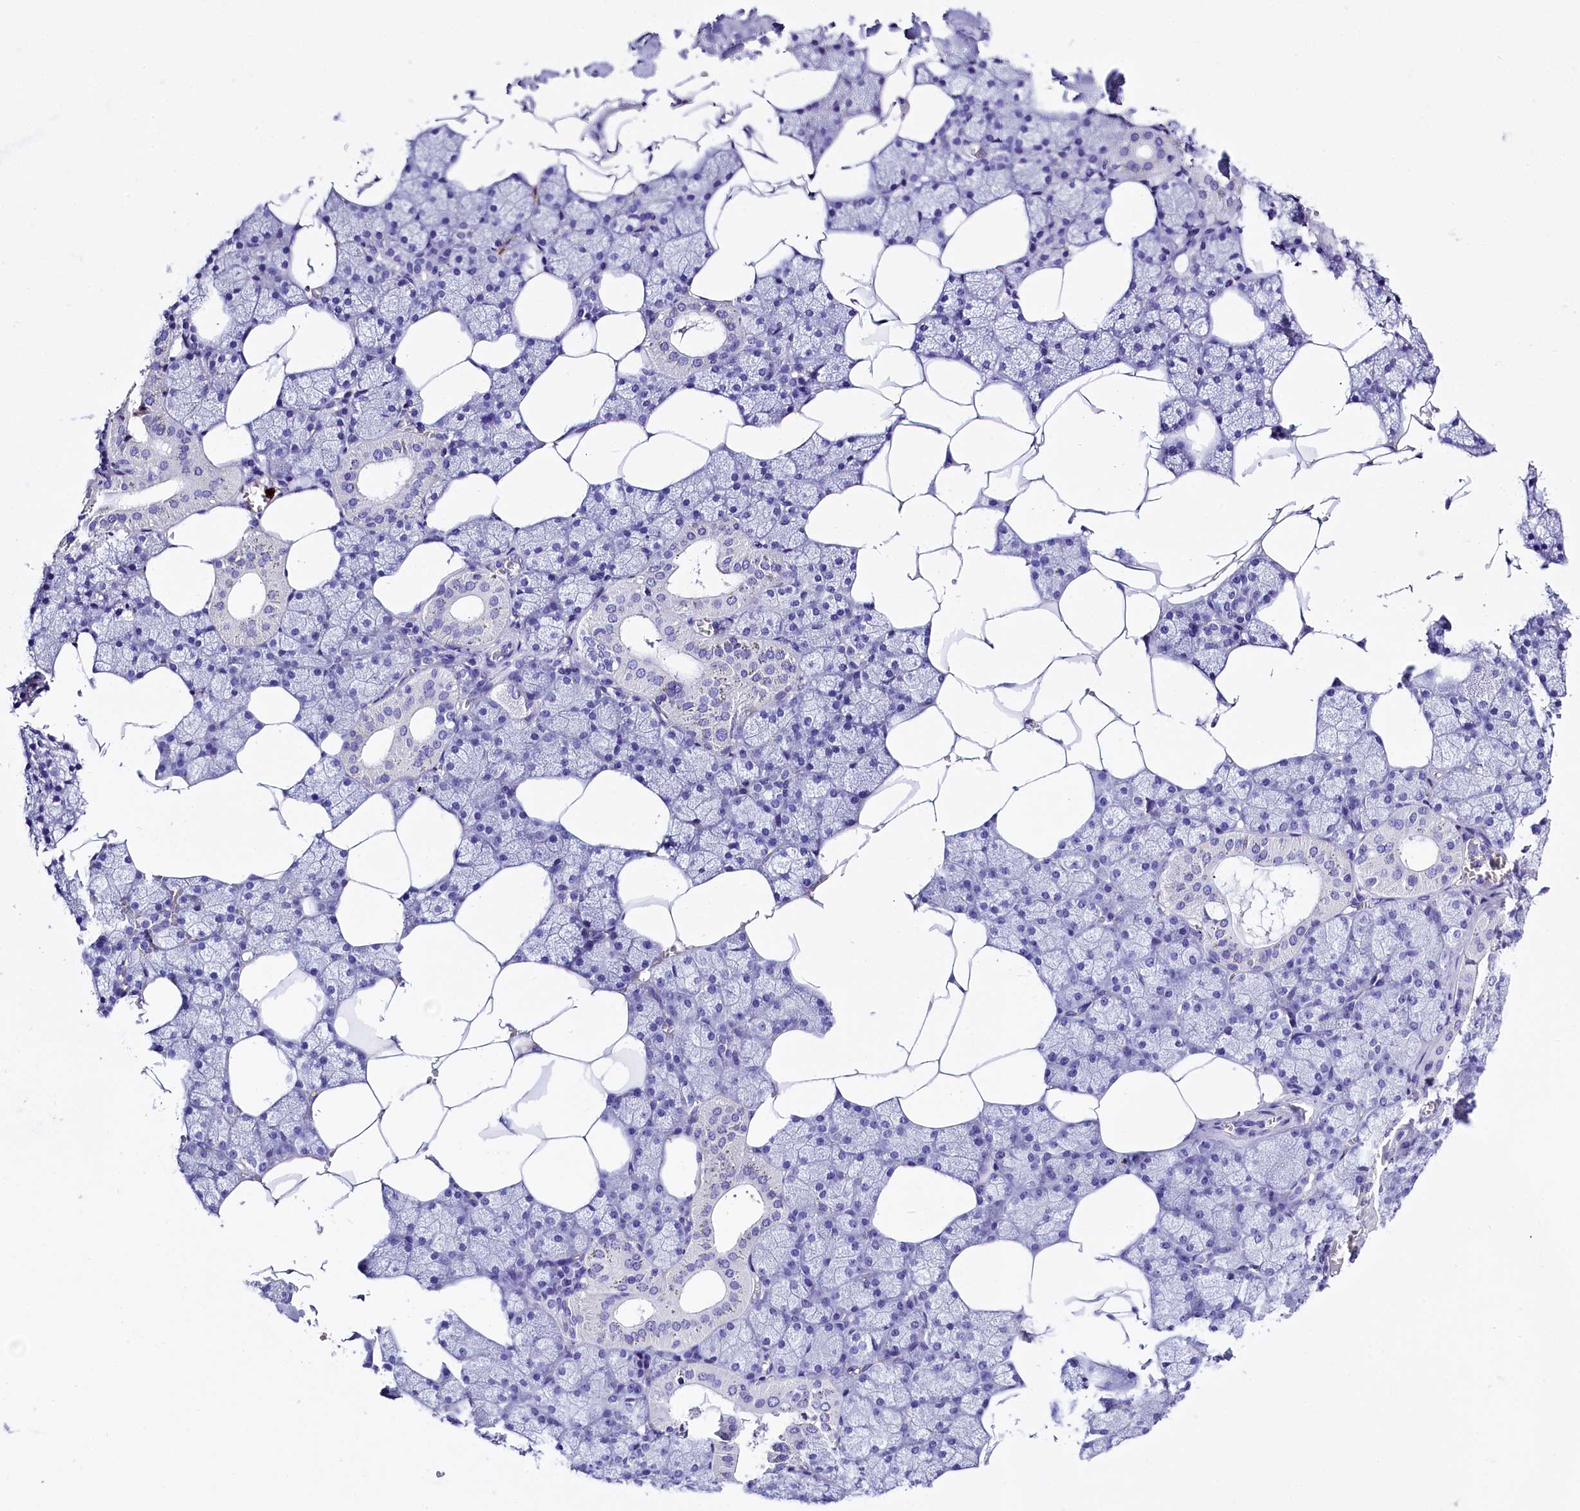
{"staining": {"intensity": "negative", "quantity": "none", "location": "none"}, "tissue": "salivary gland", "cell_type": "Glandular cells", "image_type": "normal", "snomed": [{"axis": "morphology", "description": "Normal tissue, NOS"}, {"axis": "topography", "description": "Salivary gland"}], "caption": "High power microscopy histopathology image of an immunohistochemistry micrograph of unremarkable salivary gland, revealing no significant positivity in glandular cells.", "gene": "CLC", "patient": {"sex": "male", "age": 62}}